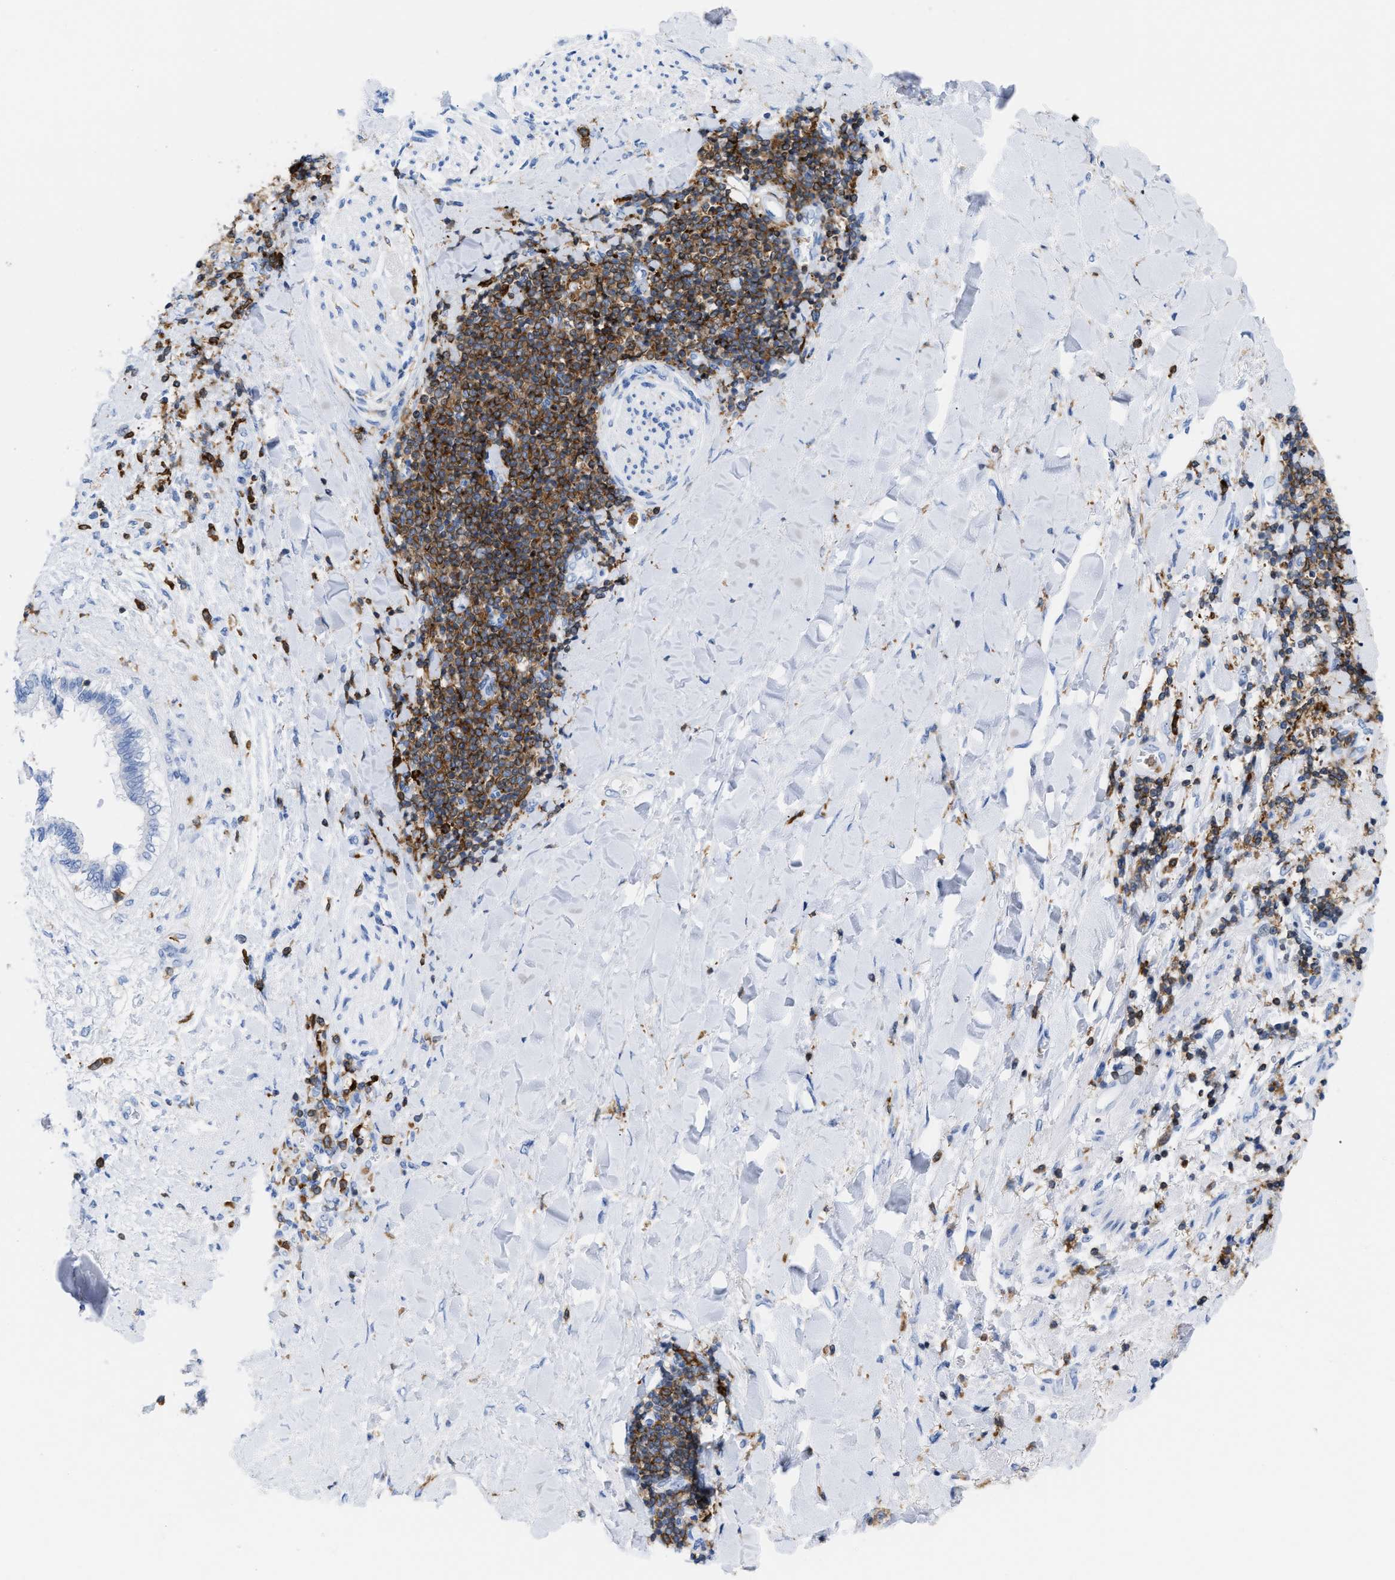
{"staining": {"intensity": "negative", "quantity": "none", "location": "none"}, "tissue": "liver cancer", "cell_type": "Tumor cells", "image_type": "cancer", "snomed": [{"axis": "morphology", "description": "Cholangiocarcinoma"}, {"axis": "topography", "description": "Liver"}], "caption": "A micrograph of human liver cholangiocarcinoma is negative for staining in tumor cells.", "gene": "LCP1", "patient": {"sex": "male", "age": 50}}